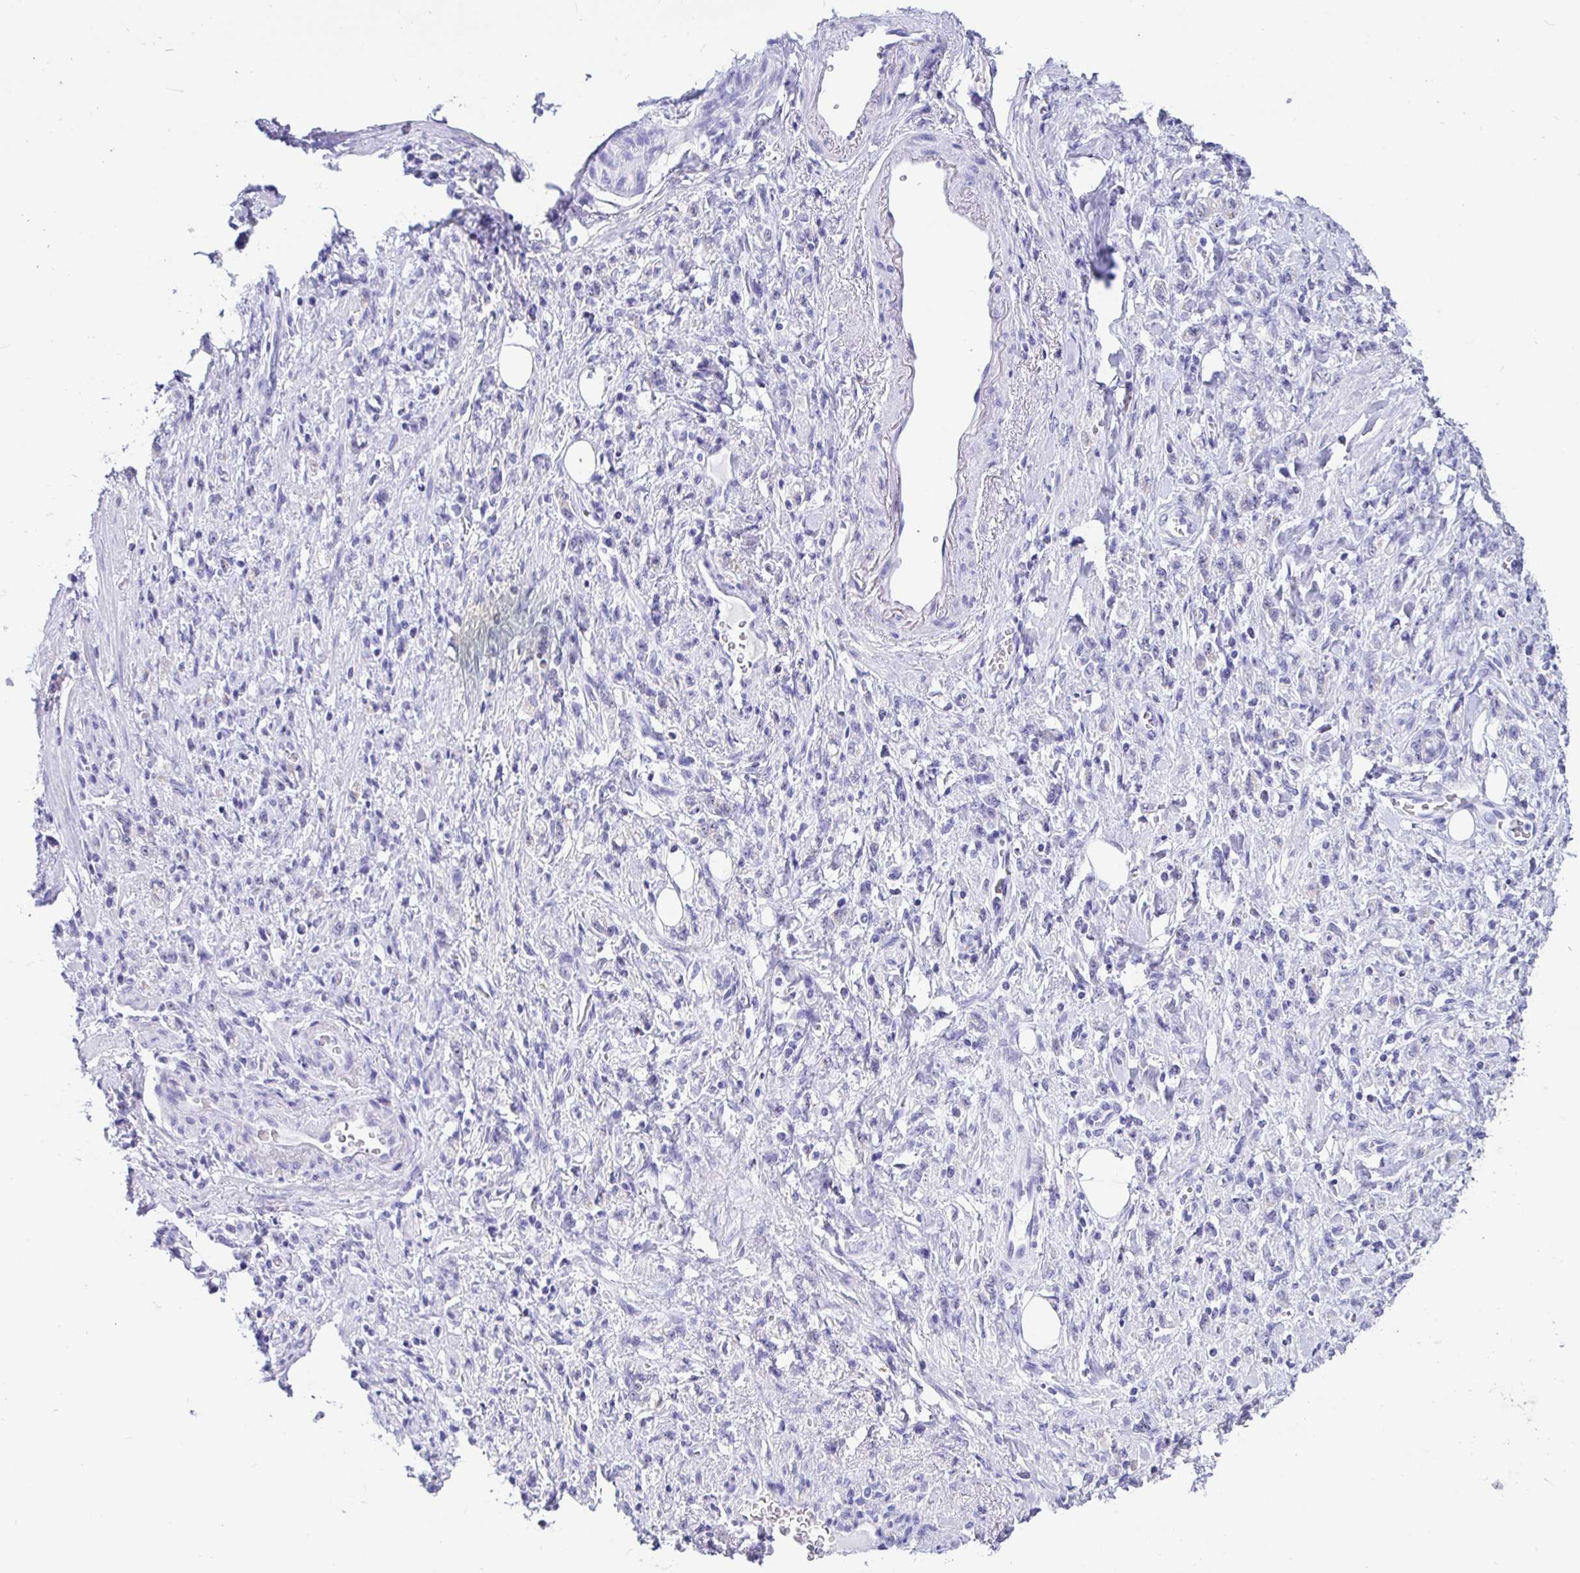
{"staining": {"intensity": "negative", "quantity": "none", "location": "none"}, "tissue": "stomach cancer", "cell_type": "Tumor cells", "image_type": "cancer", "snomed": [{"axis": "morphology", "description": "Adenocarcinoma, NOS"}, {"axis": "topography", "description": "Stomach"}], "caption": "The immunohistochemistry (IHC) image has no significant expression in tumor cells of stomach cancer tissue.", "gene": "PRAMEF19", "patient": {"sex": "male", "age": 77}}